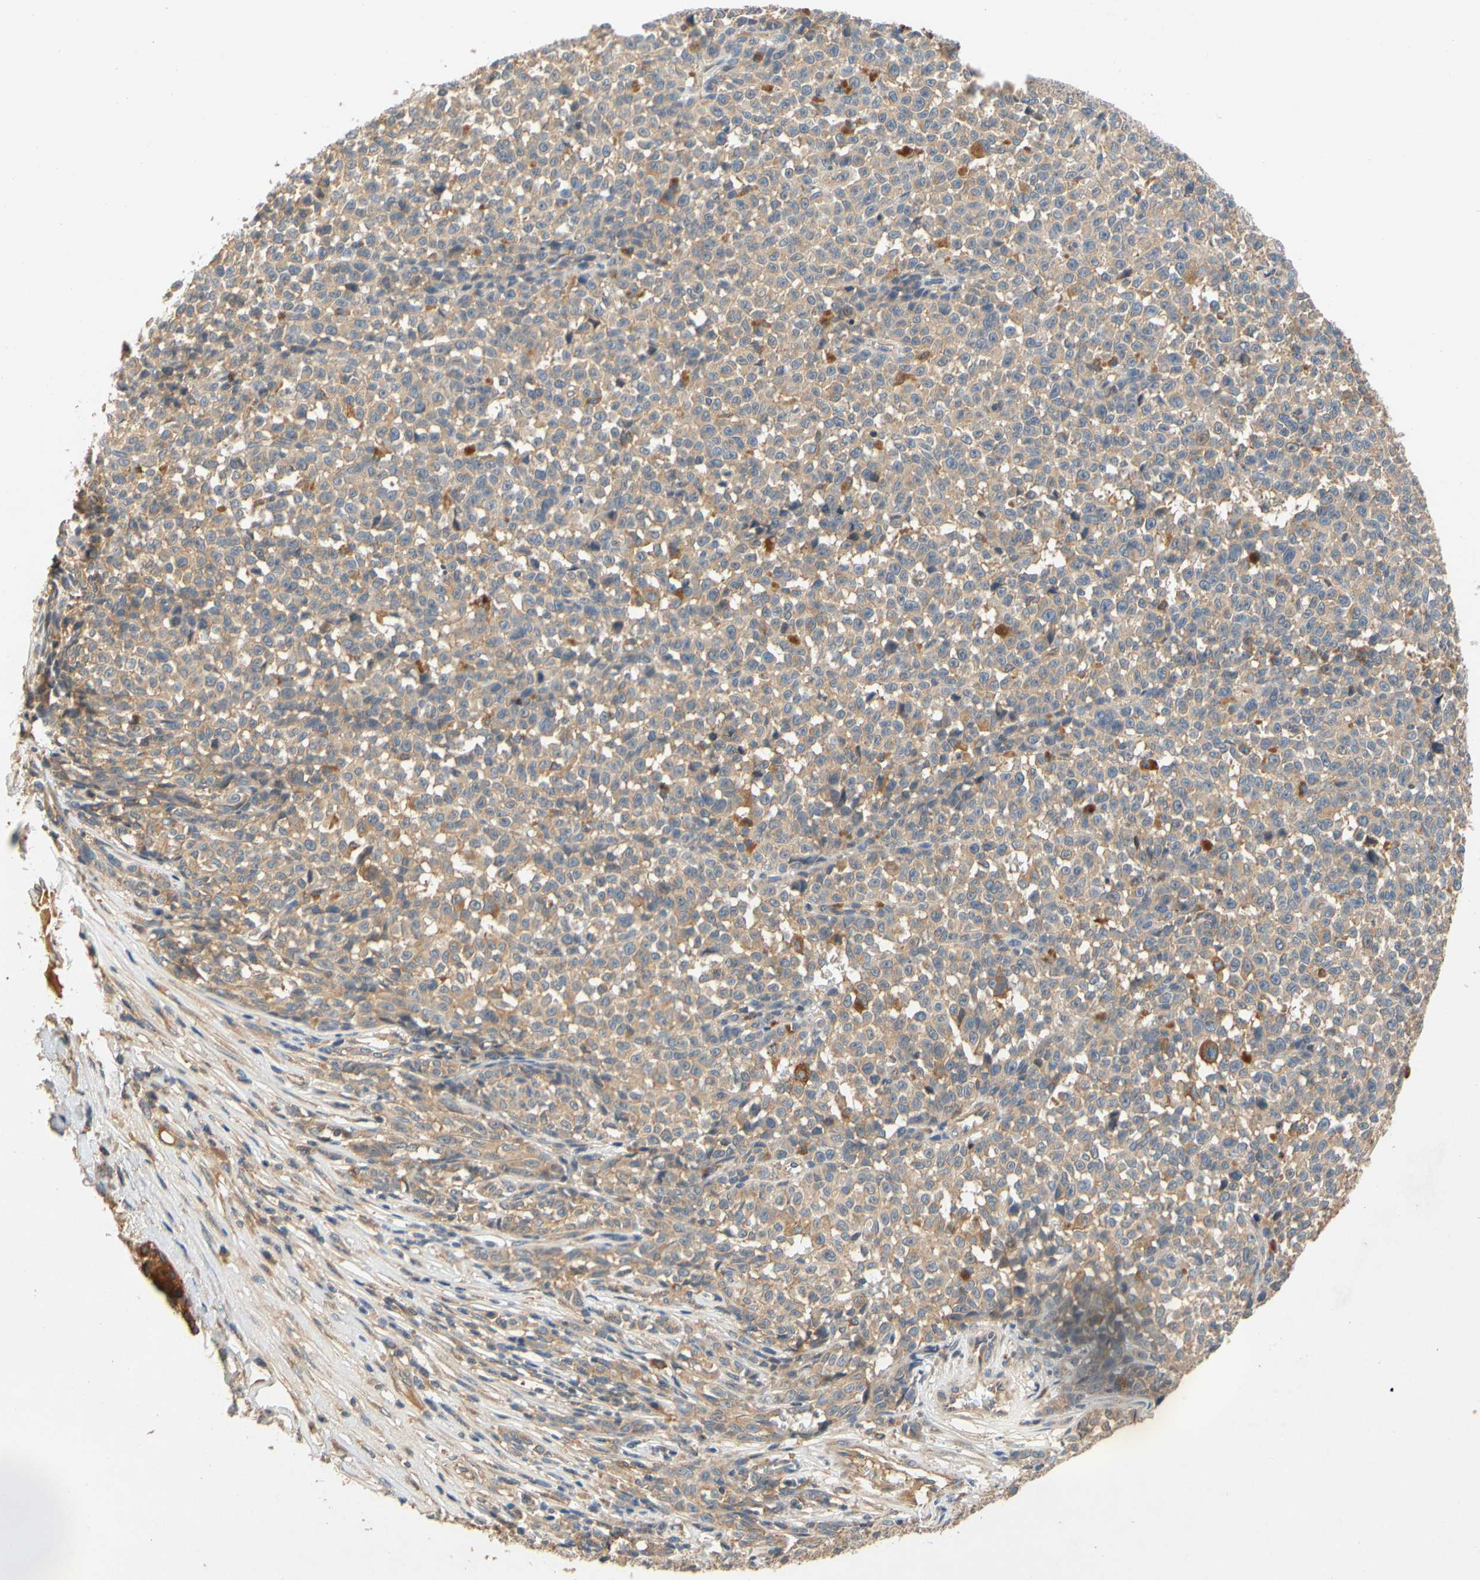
{"staining": {"intensity": "weak", "quantity": "25%-75%", "location": "cytoplasmic/membranous"}, "tissue": "melanoma", "cell_type": "Tumor cells", "image_type": "cancer", "snomed": [{"axis": "morphology", "description": "Malignant melanoma, NOS"}, {"axis": "topography", "description": "Skin"}], "caption": "A histopathology image of melanoma stained for a protein exhibits weak cytoplasmic/membranous brown staining in tumor cells.", "gene": "USP46", "patient": {"sex": "female", "age": 82}}